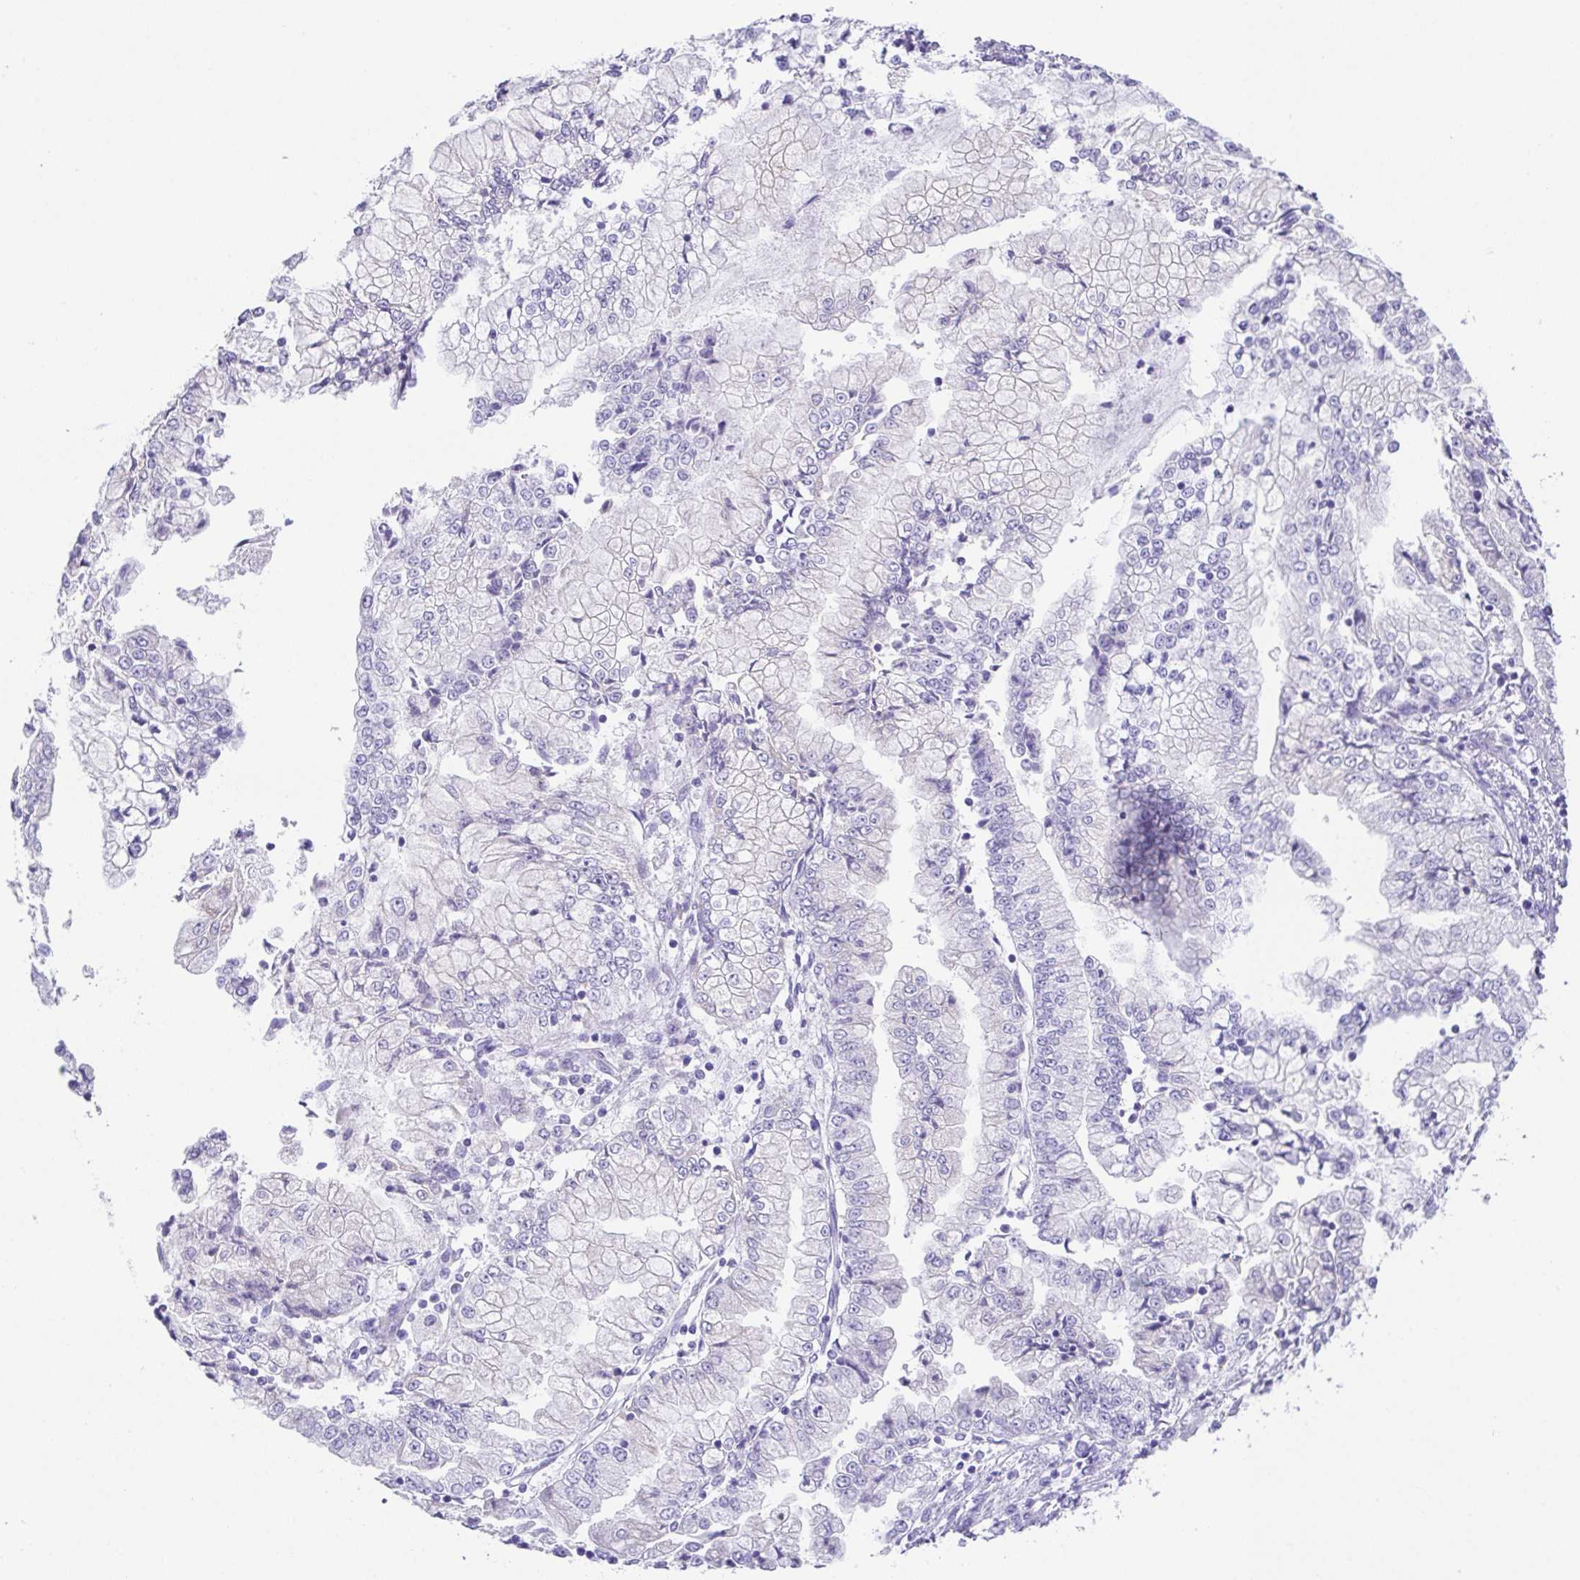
{"staining": {"intensity": "negative", "quantity": "none", "location": "none"}, "tissue": "stomach cancer", "cell_type": "Tumor cells", "image_type": "cancer", "snomed": [{"axis": "morphology", "description": "Adenocarcinoma, NOS"}, {"axis": "topography", "description": "Stomach, upper"}], "caption": "Micrograph shows no protein expression in tumor cells of adenocarcinoma (stomach) tissue.", "gene": "HAPLN2", "patient": {"sex": "female", "age": 74}}